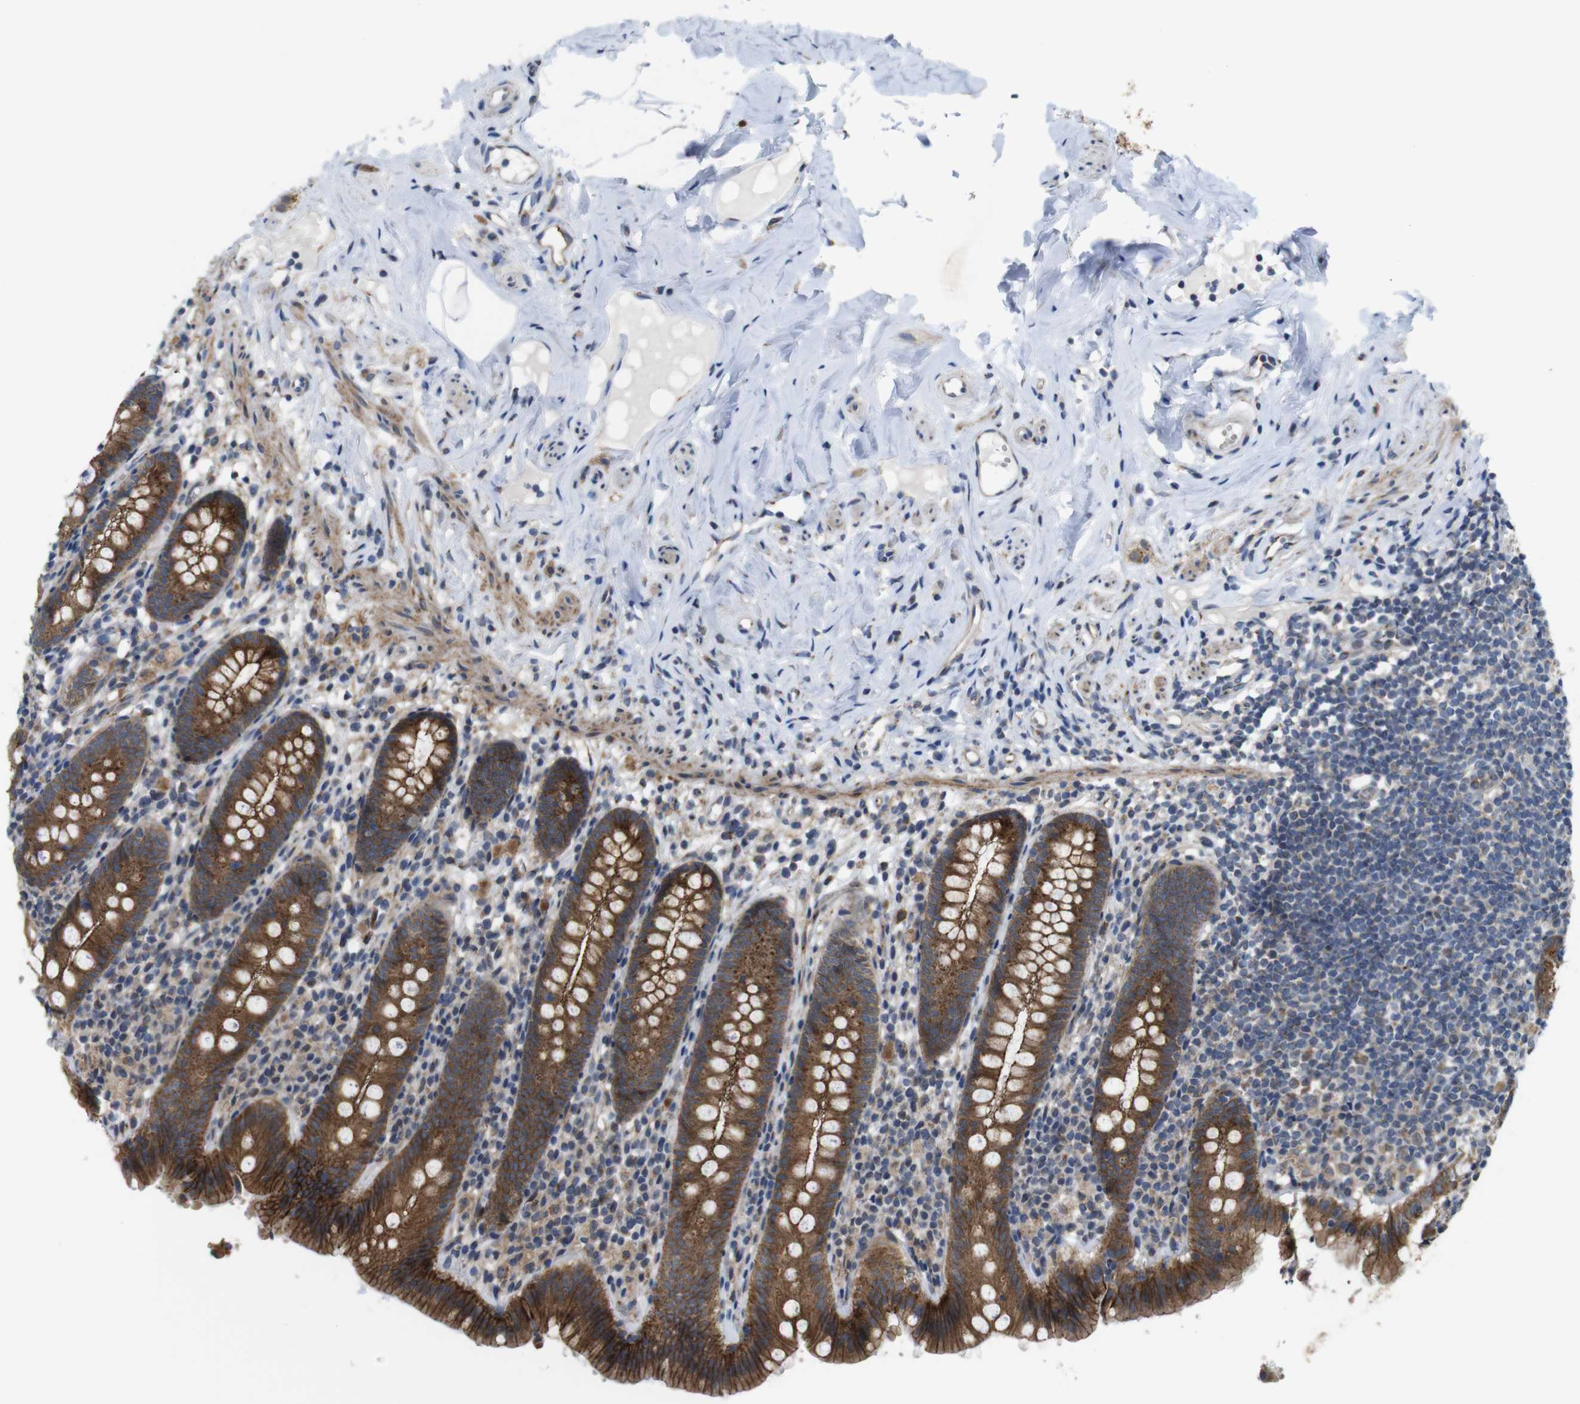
{"staining": {"intensity": "moderate", "quantity": ">75%", "location": "cytoplasmic/membranous"}, "tissue": "appendix", "cell_type": "Glandular cells", "image_type": "normal", "snomed": [{"axis": "morphology", "description": "Normal tissue, NOS"}, {"axis": "topography", "description": "Appendix"}], "caption": "Benign appendix exhibits moderate cytoplasmic/membranous positivity in about >75% of glandular cells (DAB (3,3'-diaminobenzidine) IHC, brown staining for protein, blue staining for nuclei)..", "gene": "EFCAB14", "patient": {"sex": "male", "age": 52}}